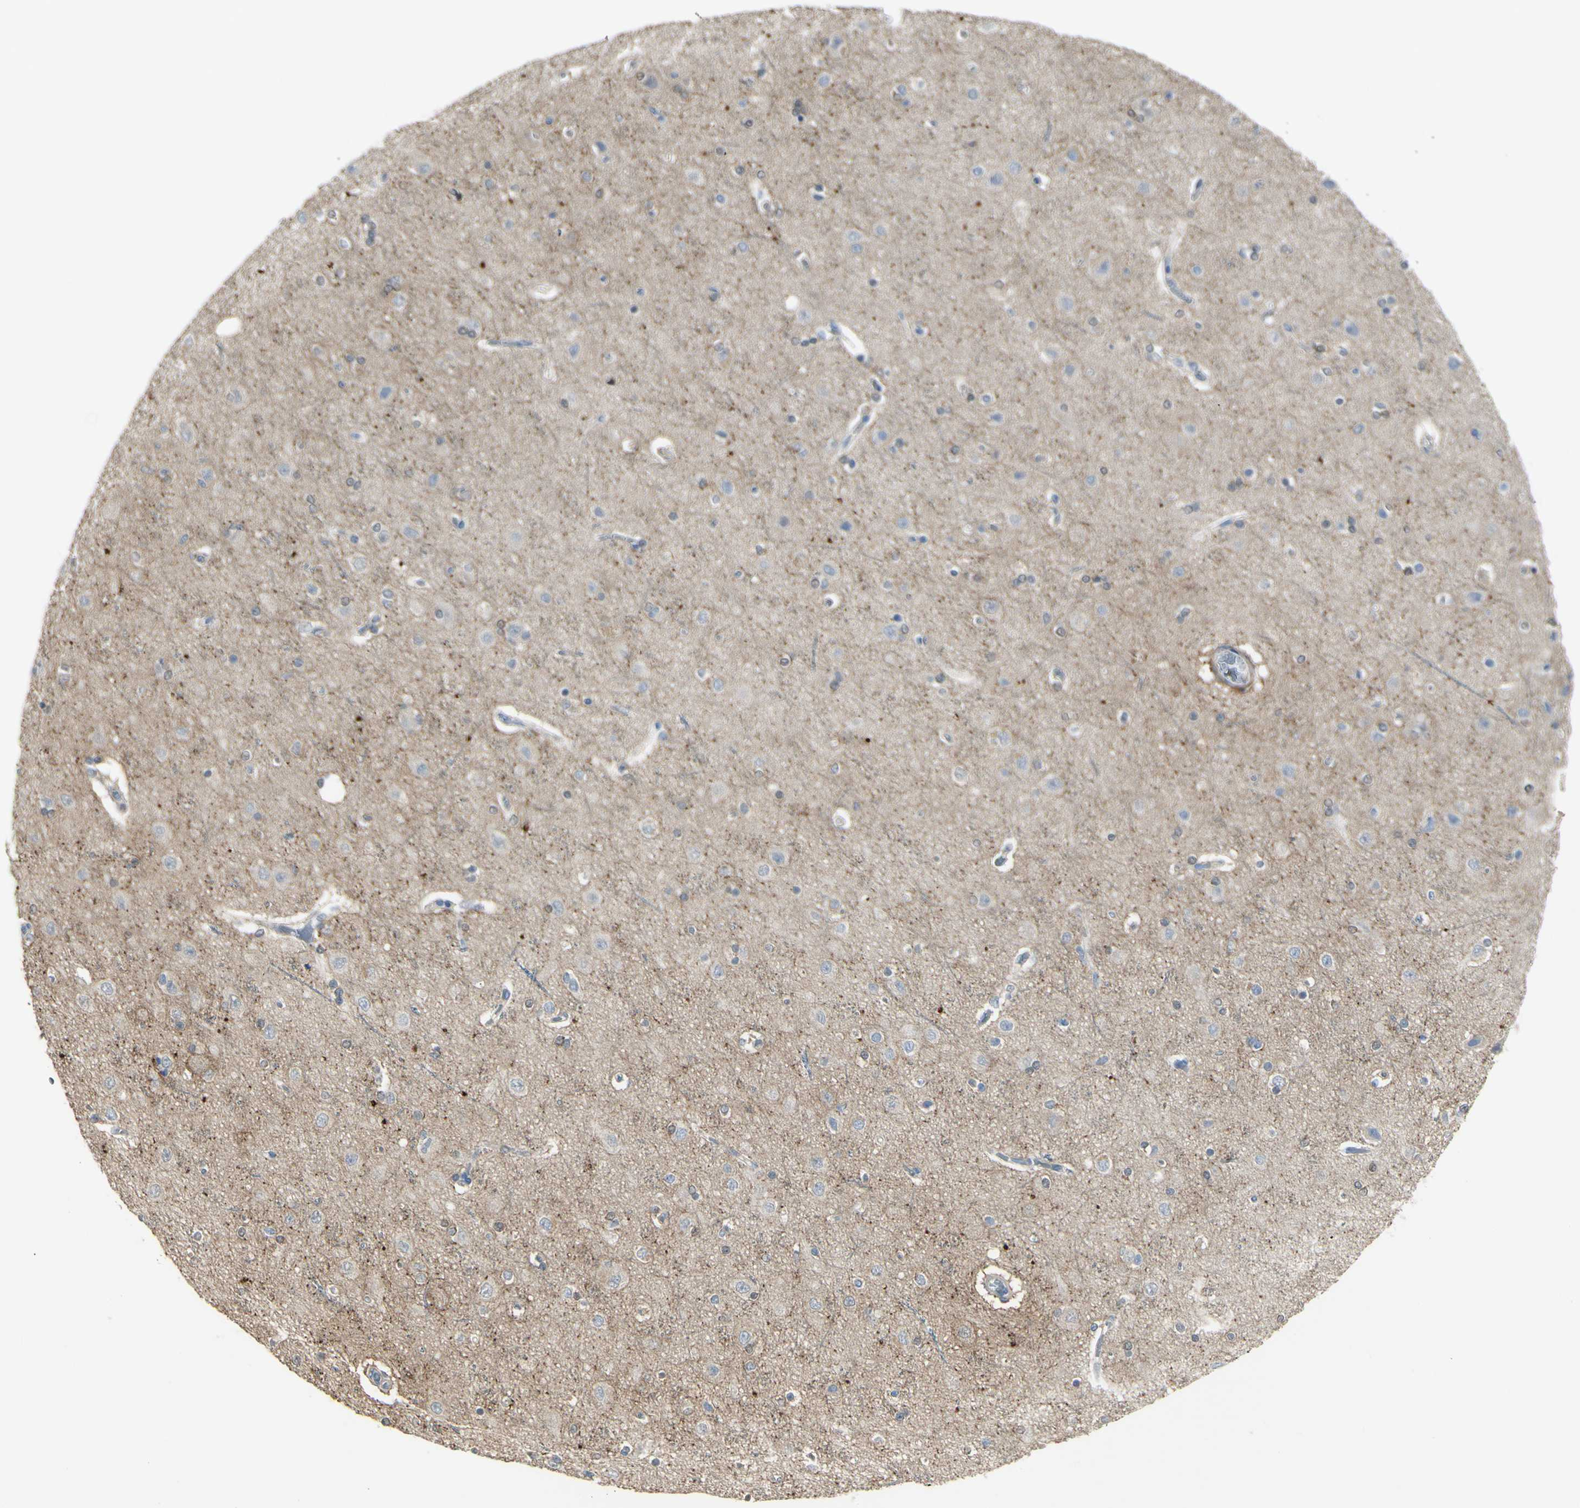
{"staining": {"intensity": "negative", "quantity": "none", "location": "none"}, "tissue": "cerebral cortex", "cell_type": "Endothelial cells", "image_type": "normal", "snomed": [{"axis": "morphology", "description": "Normal tissue, NOS"}, {"axis": "topography", "description": "Cerebral cortex"}], "caption": "The photomicrograph displays no staining of endothelial cells in normal cerebral cortex.", "gene": "NCBP2L", "patient": {"sex": "female", "age": 54}}